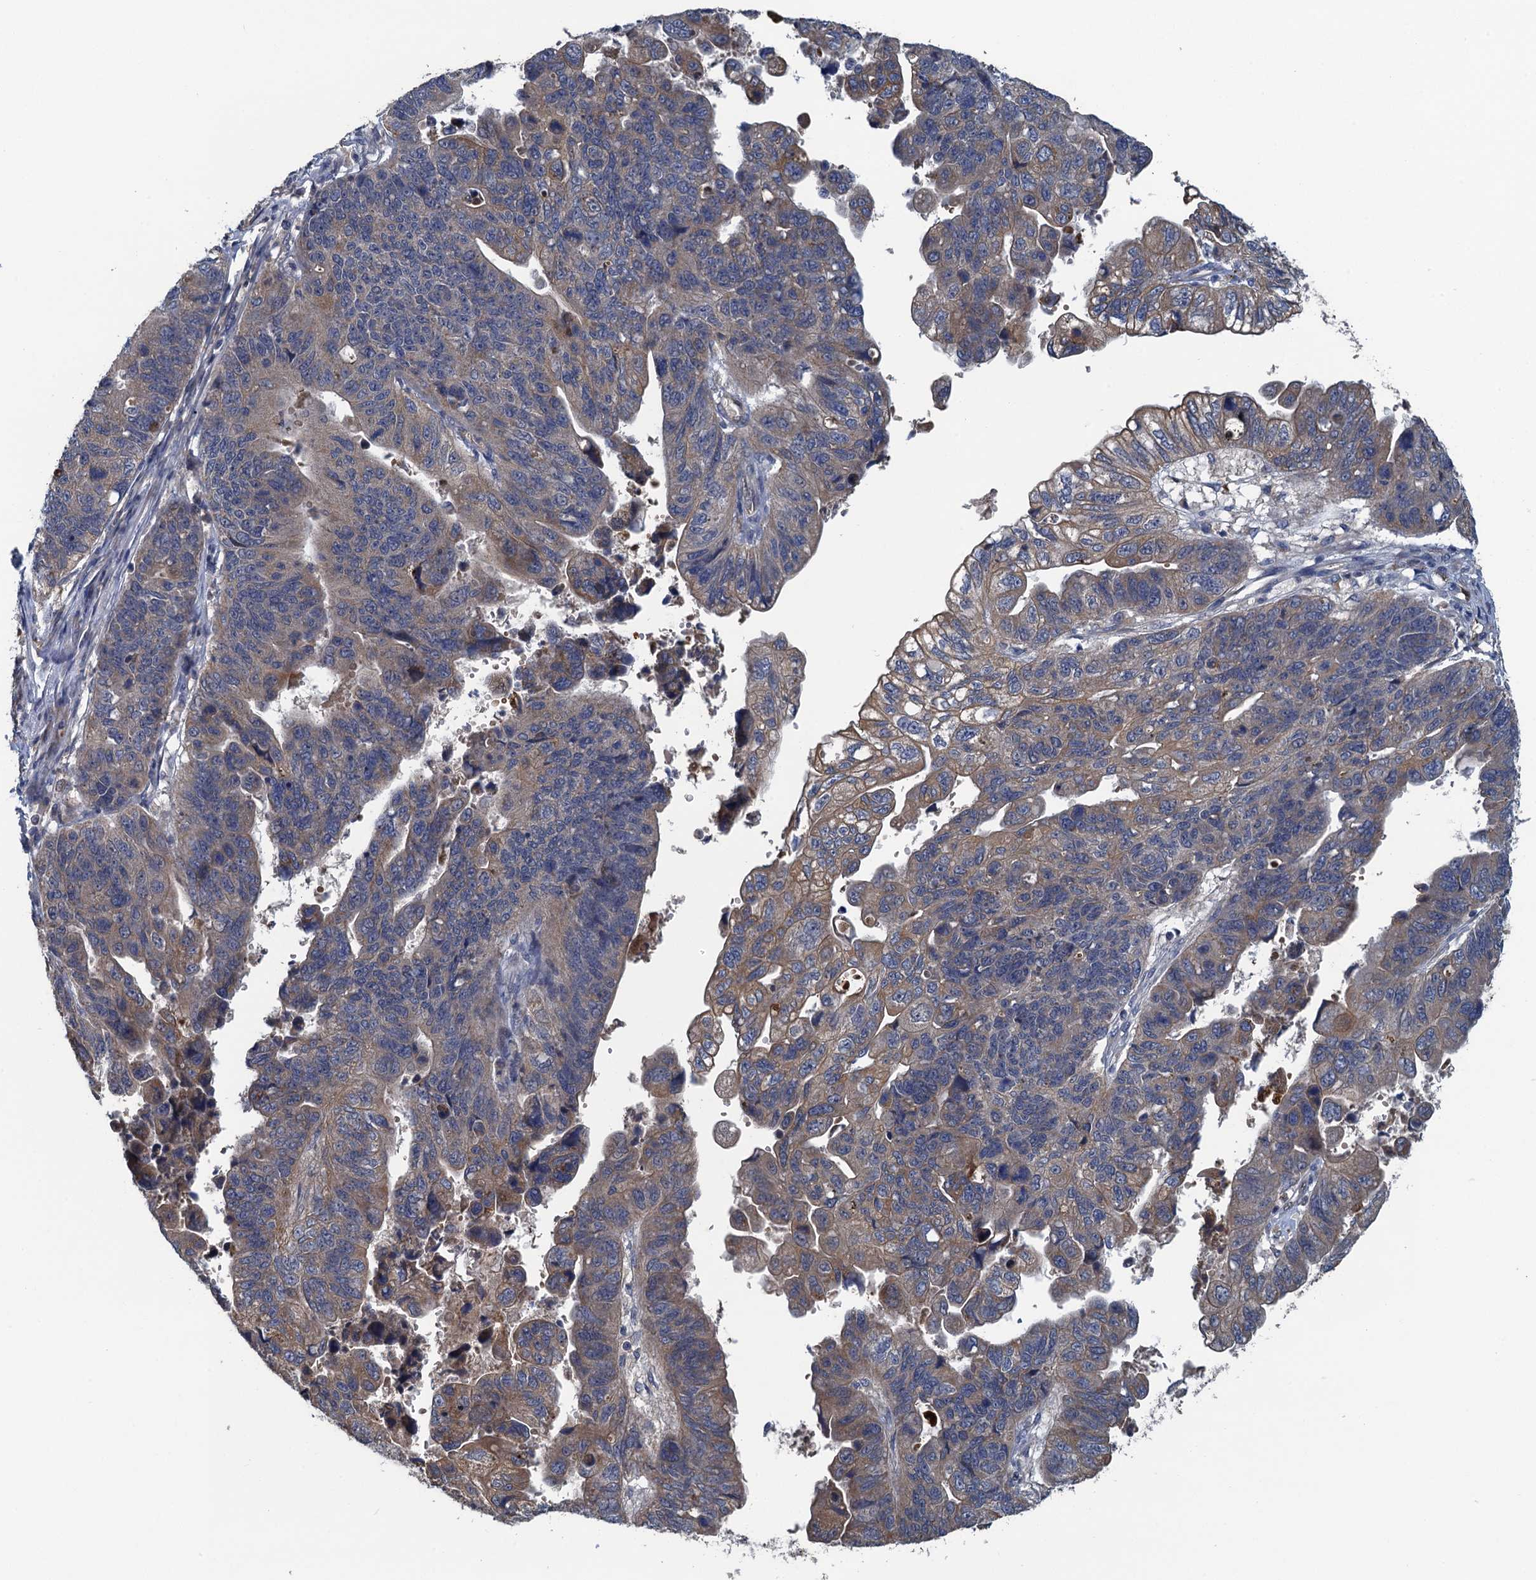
{"staining": {"intensity": "moderate", "quantity": "25%-75%", "location": "cytoplasmic/membranous"}, "tissue": "stomach cancer", "cell_type": "Tumor cells", "image_type": "cancer", "snomed": [{"axis": "morphology", "description": "Adenocarcinoma, NOS"}, {"axis": "topography", "description": "Stomach"}], "caption": "Protein positivity by immunohistochemistry shows moderate cytoplasmic/membranous positivity in approximately 25%-75% of tumor cells in stomach cancer (adenocarcinoma).", "gene": "KBTBD8", "patient": {"sex": "male", "age": 59}}